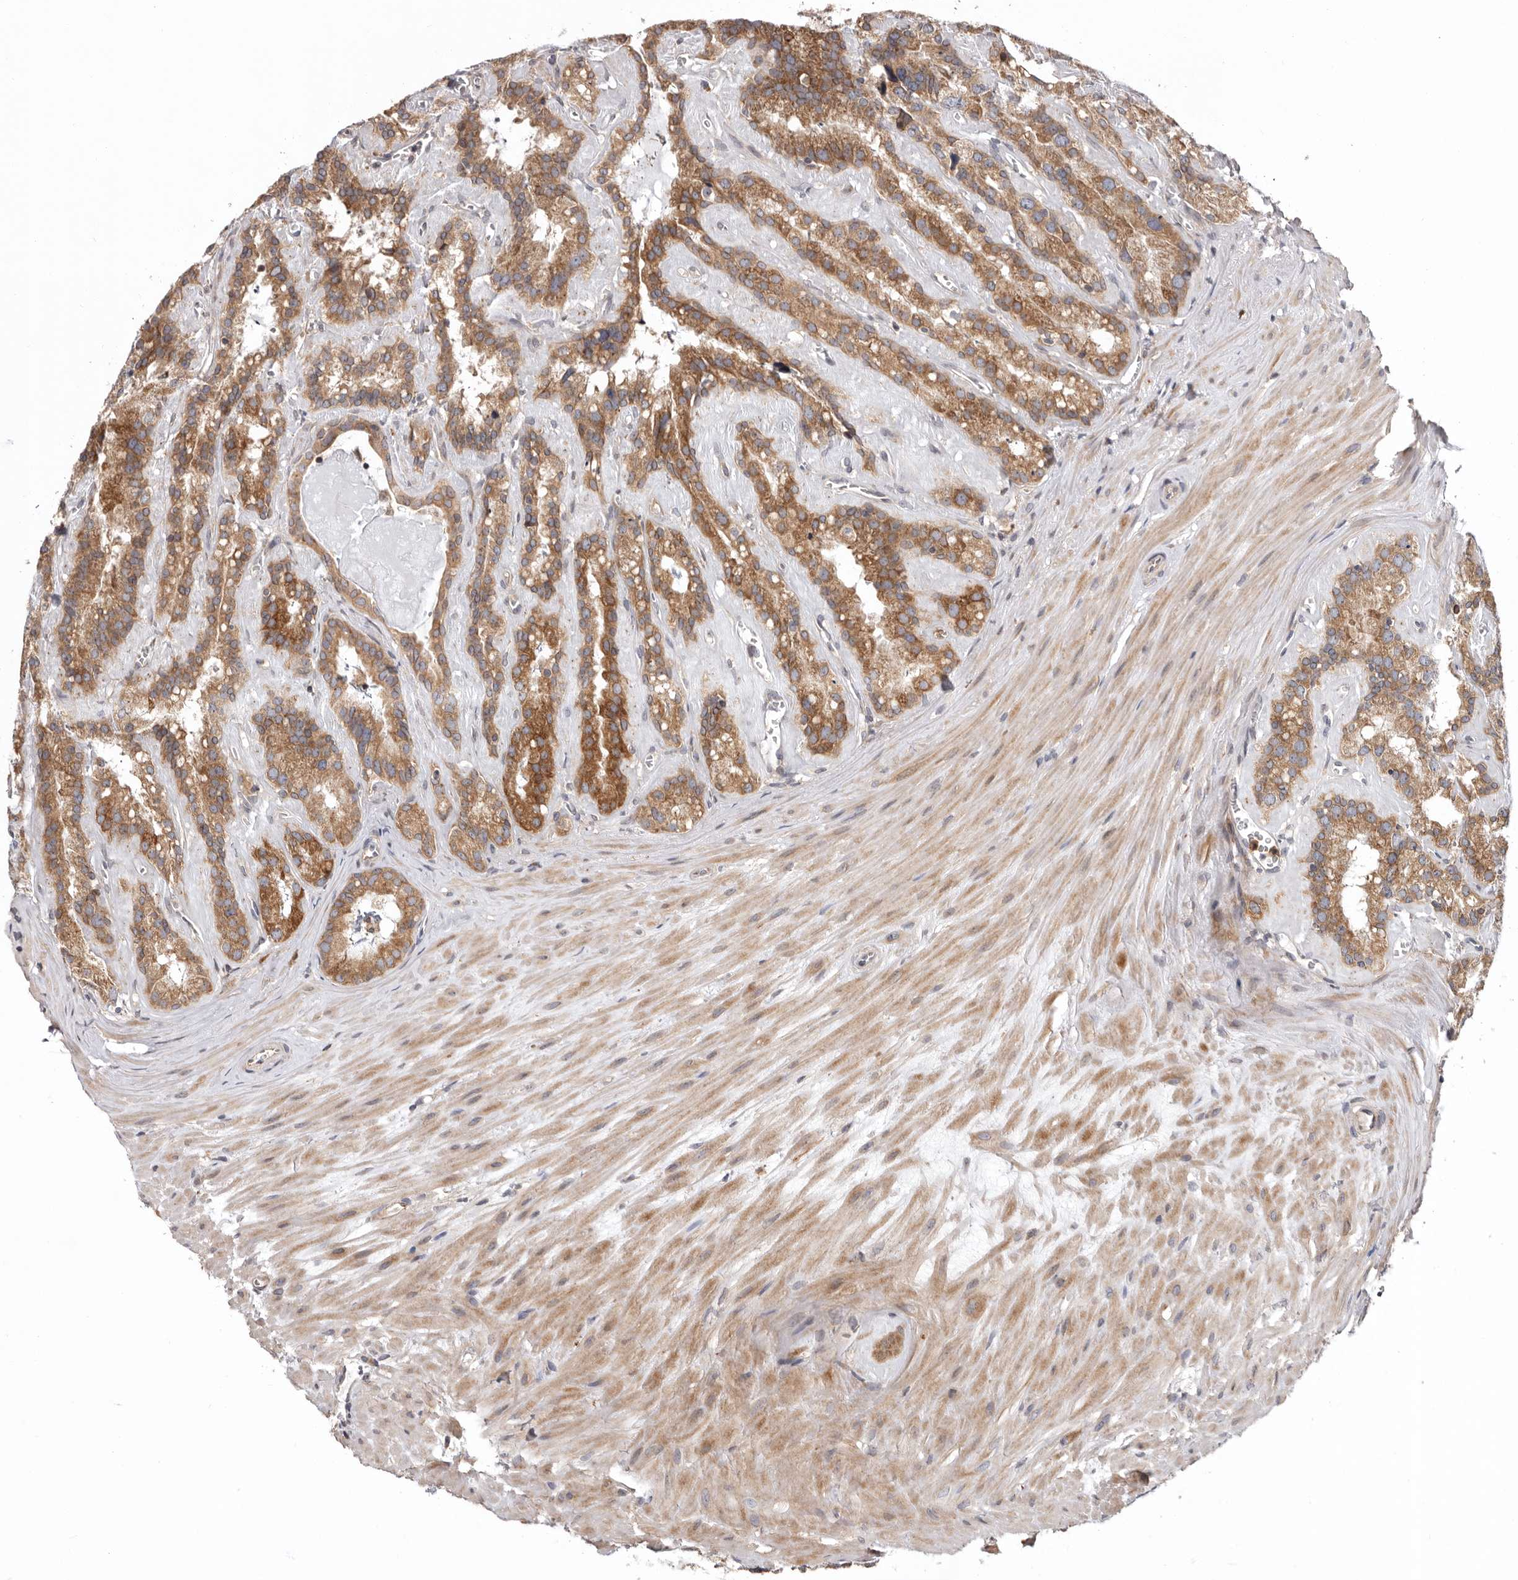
{"staining": {"intensity": "moderate", "quantity": ">75%", "location": "cytoplasmic/membranous"}, "tissue": "seminal vesicle", "cell_type": "Glandular cells", "image_type": "normal", "snomed": [{"axis": "morphology", "description": "Normal tissue, NOS"}, {"axis": "topography", "description": "Prostate"}, {"axis": "topography", "description": "Seminal veicle"}], "caption": "The immunohistochemical stain labels moderate cytoplasmic/membranous positivity in glandular cells of benign seminal vesicle. Ihc stains the protein in brown and the nuclei are stained blue.", "gene": "TMUB1", "patient": {"sex": "male", "age": 59}}